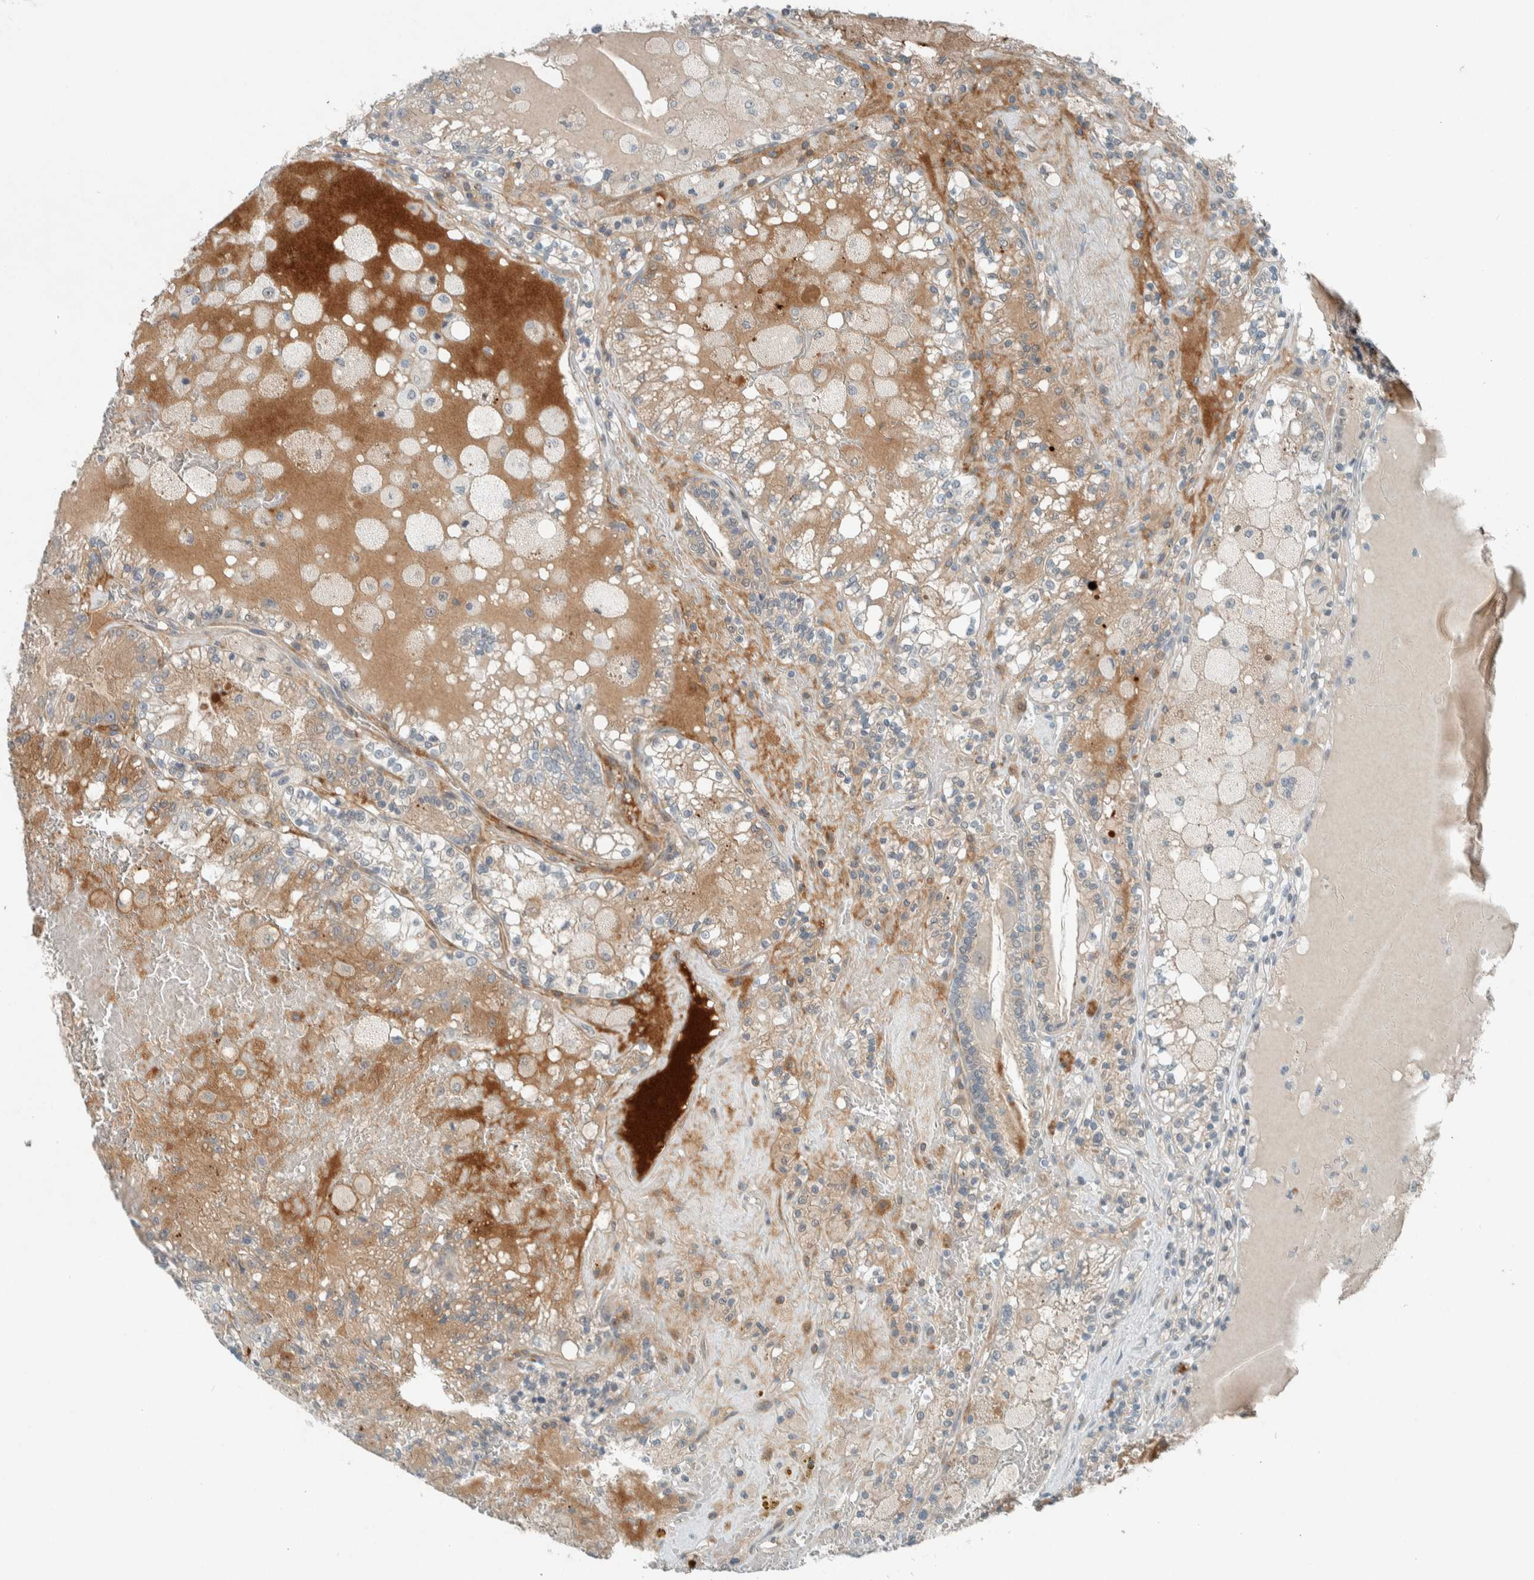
{"staining": {"intensity": "moderate", "quantity": "25%-75%", "location": "cytoplasmic/membranous"}, "tissue": "renal cancer", "cell_type": "Tumor cells", "image_type": "cancer", "snomed": [{"axis": "morphology", "description": "Adenocarcinoma, NOS"}, {"axis": "topography", "description": "Kidney"}], "caption": "Immunohistochemistry (IHC) (DAB) staining of human adenocarcinoma (renal) reveals moderate cytoplasmic/membranous protein expression in approximately 25%-75% of tumor cells.", "gene": "CERCAM", "patient": {"sex": "female", "age": 56}}